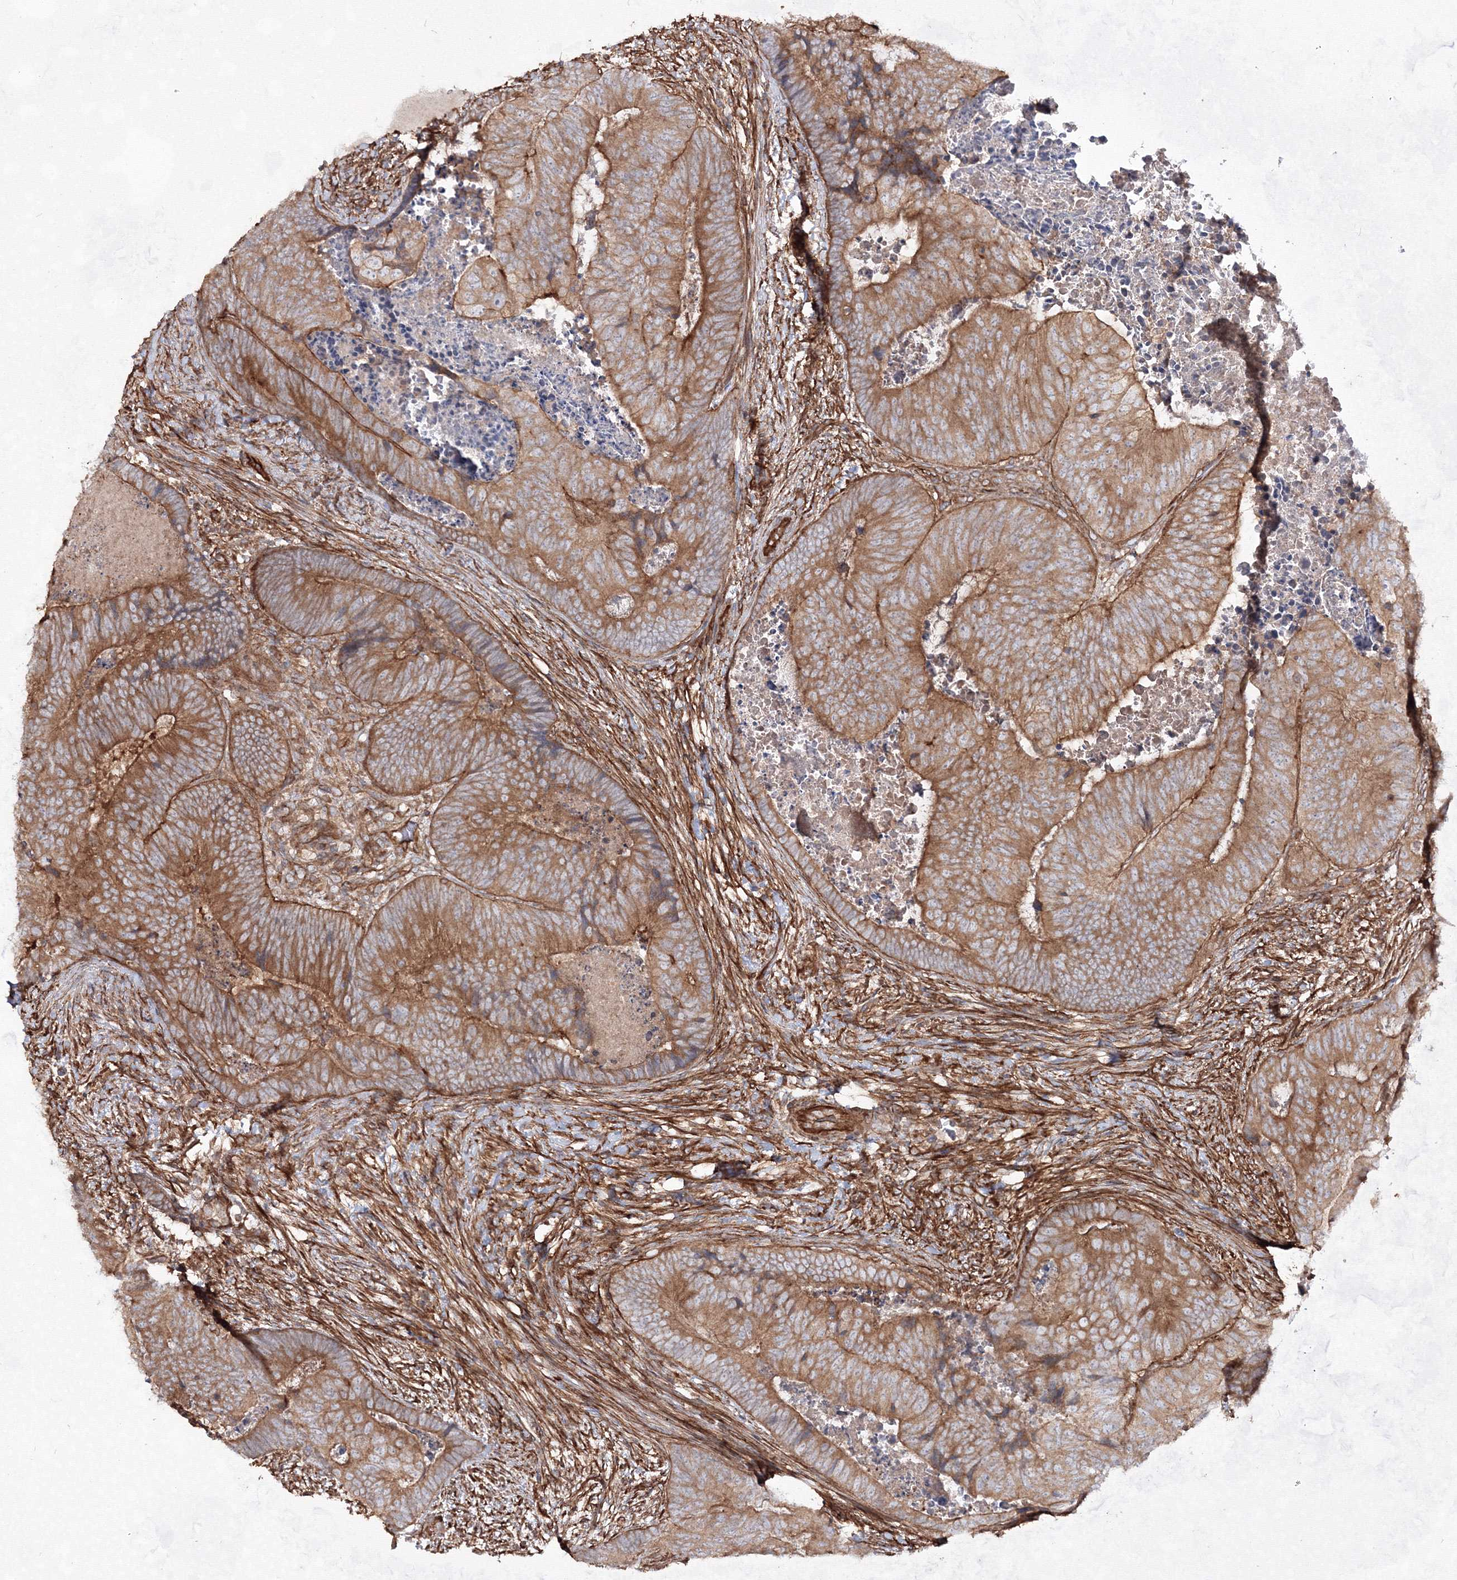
{"staining": {"intensity": "moderate", "quantity": ">75%", "location": "cytoplasmic/membranous"}, "tissue": "colorectal cancer", "cell_type": "Tumor cells", "image_type": "cancer", "snomed": [{"axis": "morphology", "description": "Adenocarcinoma, NOS"}, {"axis": "topography", "description": "Colon"}], "caption": "Immunohistochemistry histopathology image of neoplastic tissue: human colorectal adenocarcinoma stained using IHC shows medium levels of moderate protein expression localized specifically in the cytoplasmic/membranous of tumor cells, appearing as a cytoplasmic/membranous brown color.", "gene": "EXOC6", "patient": {"sex": "female", "age": 67}}